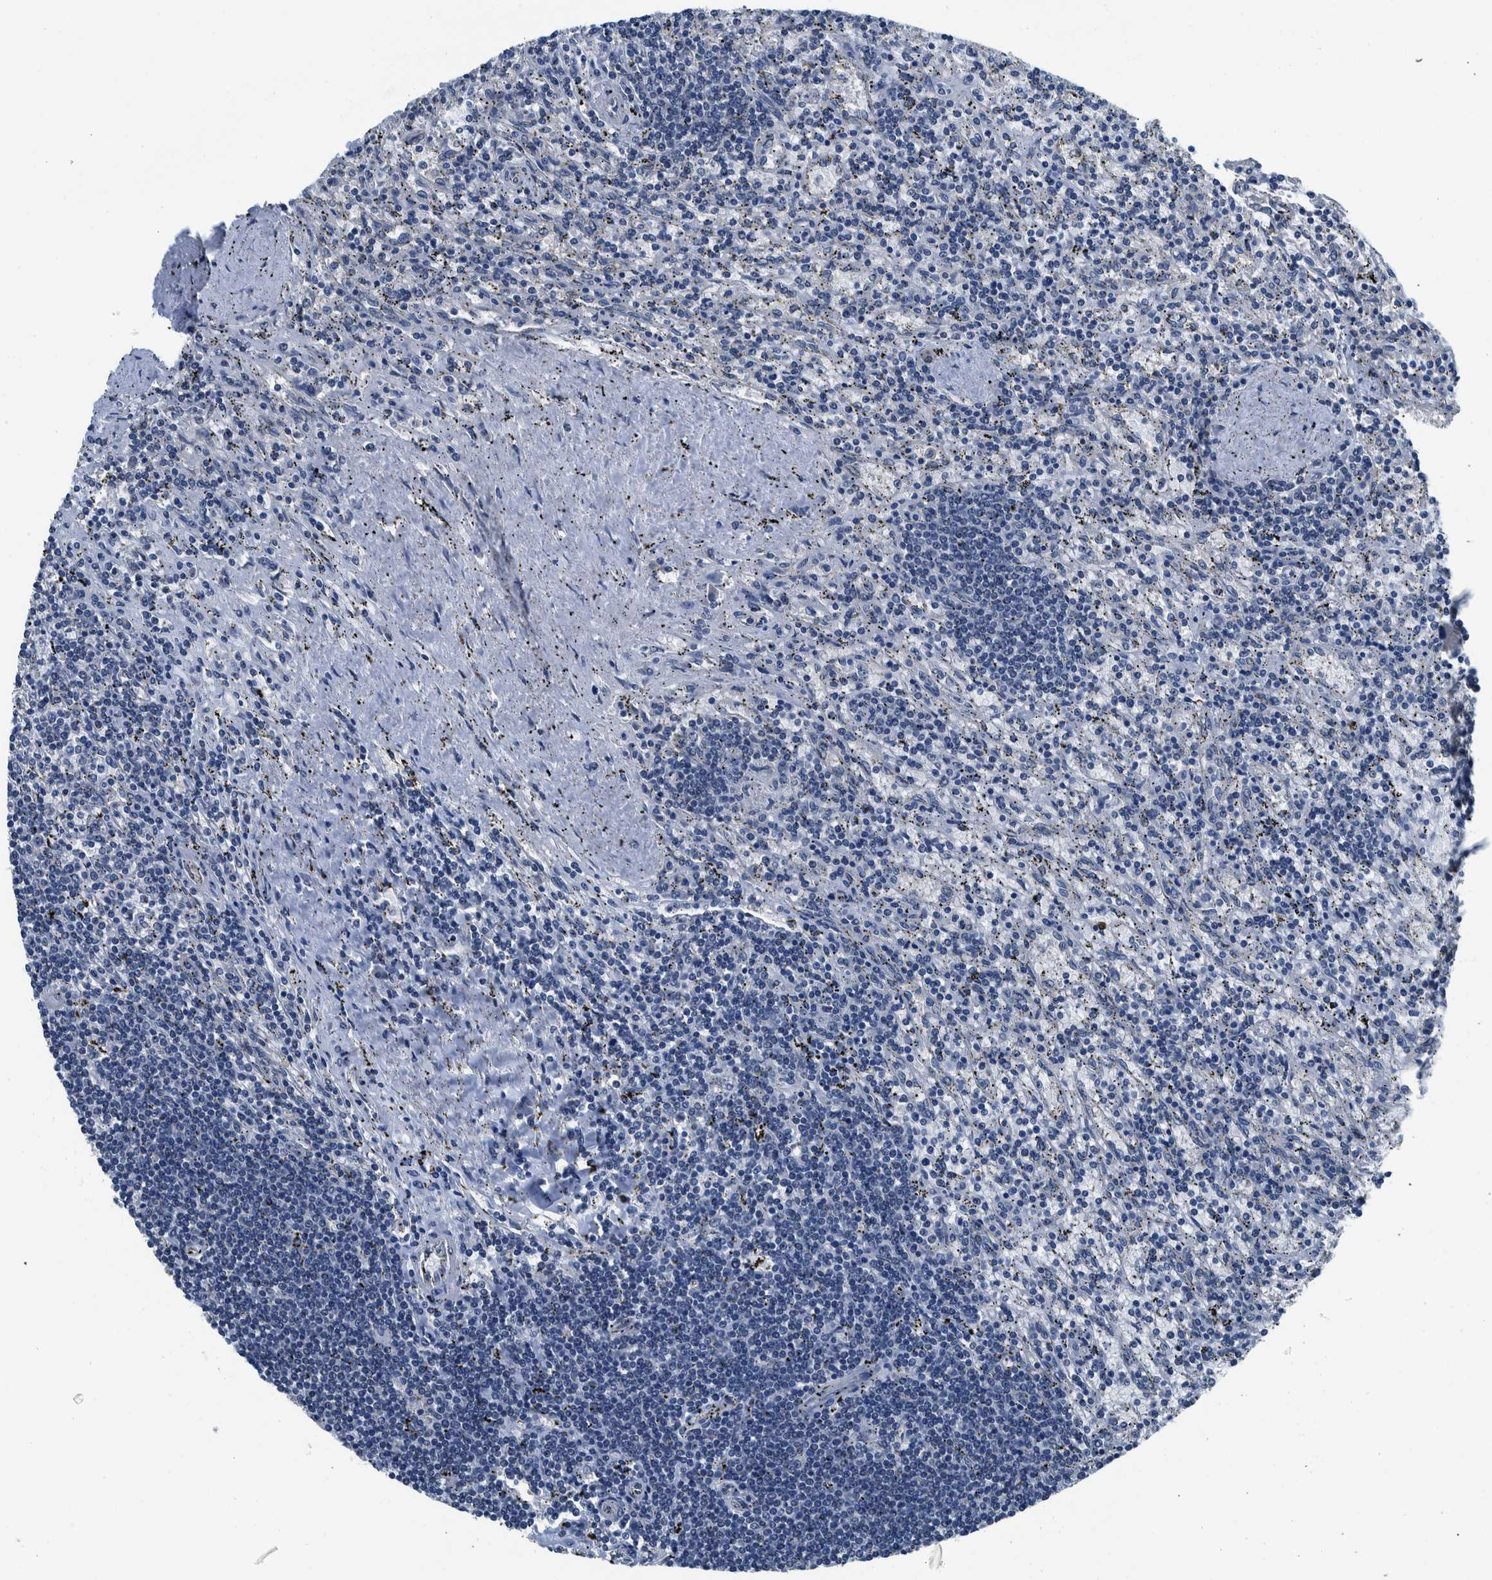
{"staining": {"intensity": "negative", "quantity": "none", "location": "none"}, "tissue": "lymphoma", "cell_type": "Tumor cells", "image_type": "cancer", "snomed": [{"axis": "morphology", "description": "Malignant lymphoma, non-Hodgkin's type, Low grade"}, {"axis": "topography", "description": "Spleen"}], "caption": "Immunohistochemical staining of lymphoma exhibits no significant positivity in tumor cells.", "gene": "NIBAN2", "patient": {"sex": "male", "age": 76}}